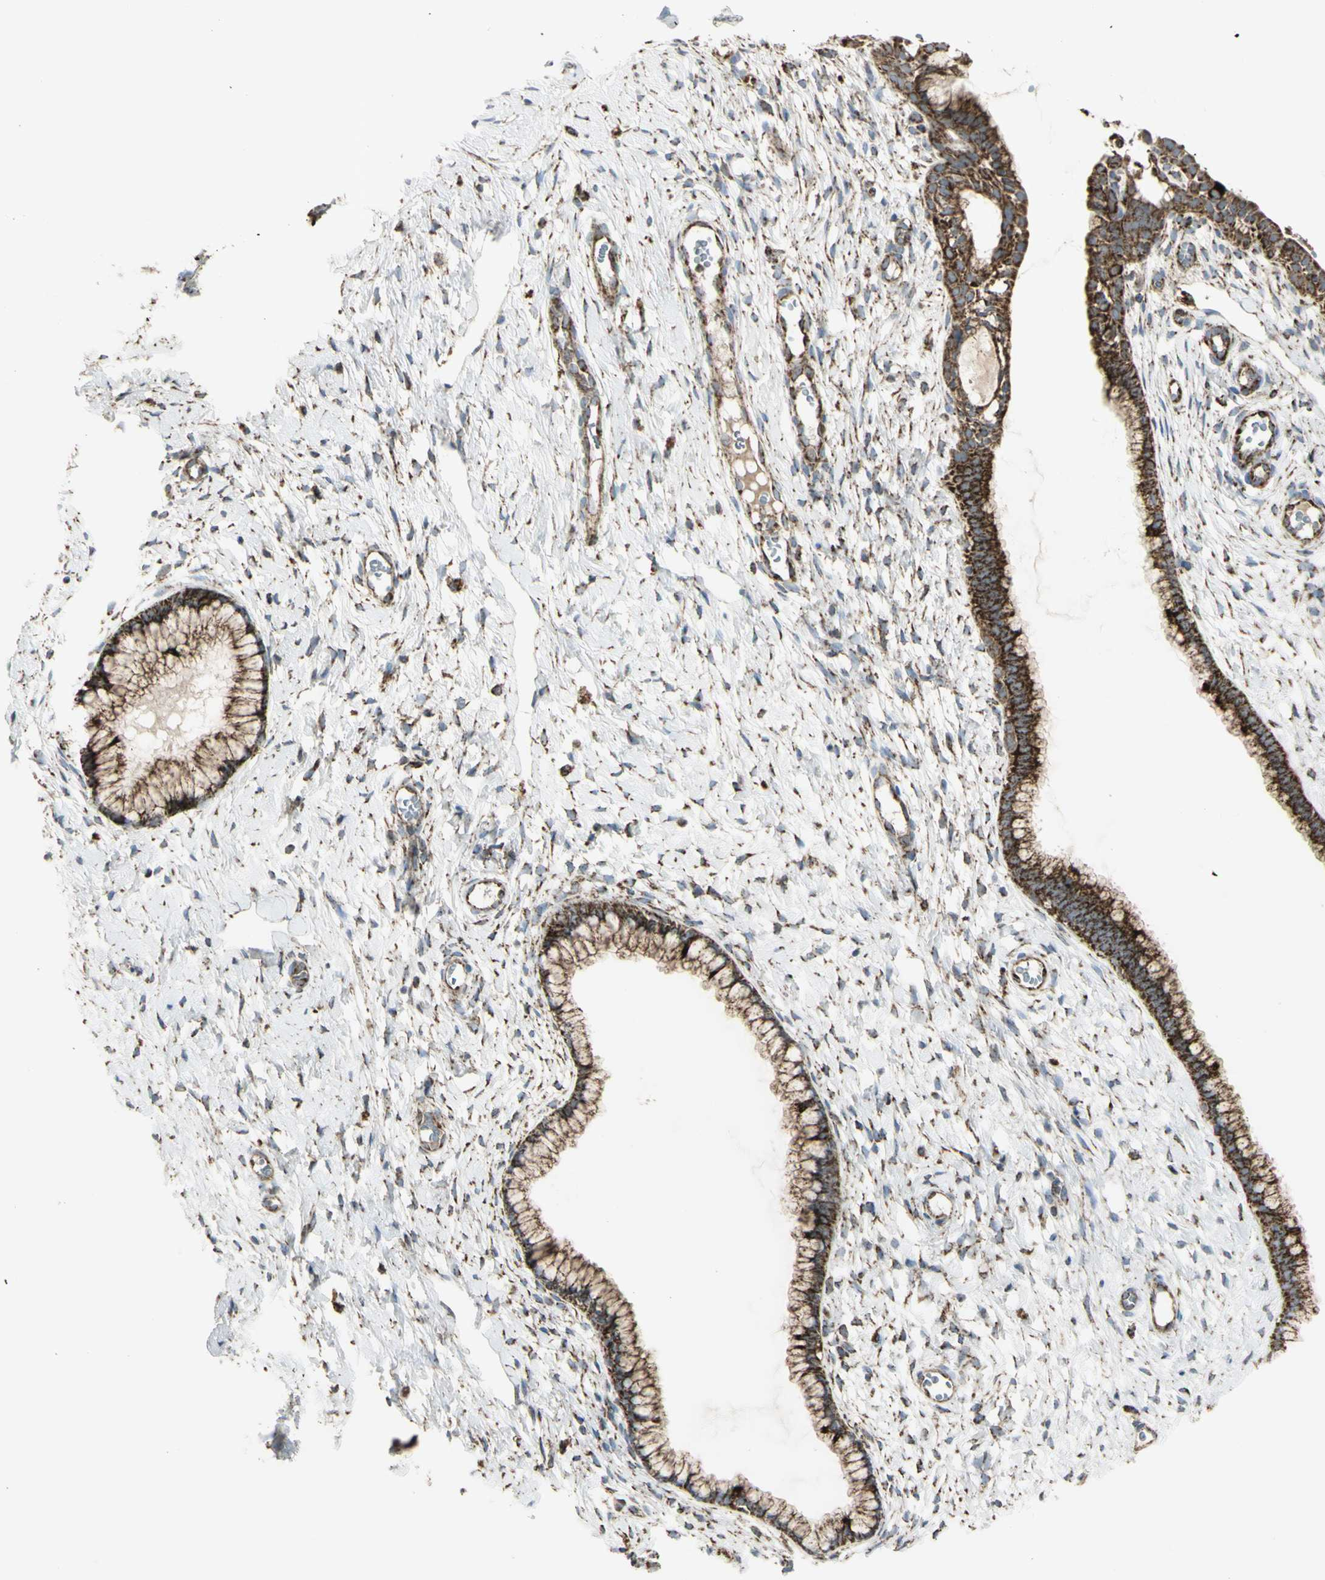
{"staining": {"intensity": "strong", "quantity": ">75%", "location": "cytoplasmic/membranous"}, "tissue": "cervix", "cell_type": "Glandular cells", "image_type": "normal", "snomed": [{"axis": "morphology", "description": "Normal tissue, NOS"}, {"axis": "topography", "description": "Cervix"}], "caption": "Human cervix stained for a protein (brown) exhibits strong cytoplasmic/membranous positive staining in approximately >75% of glandular cells.", "gene": "CYB5R1", "patient": {"sex": "female", "age": 65}}